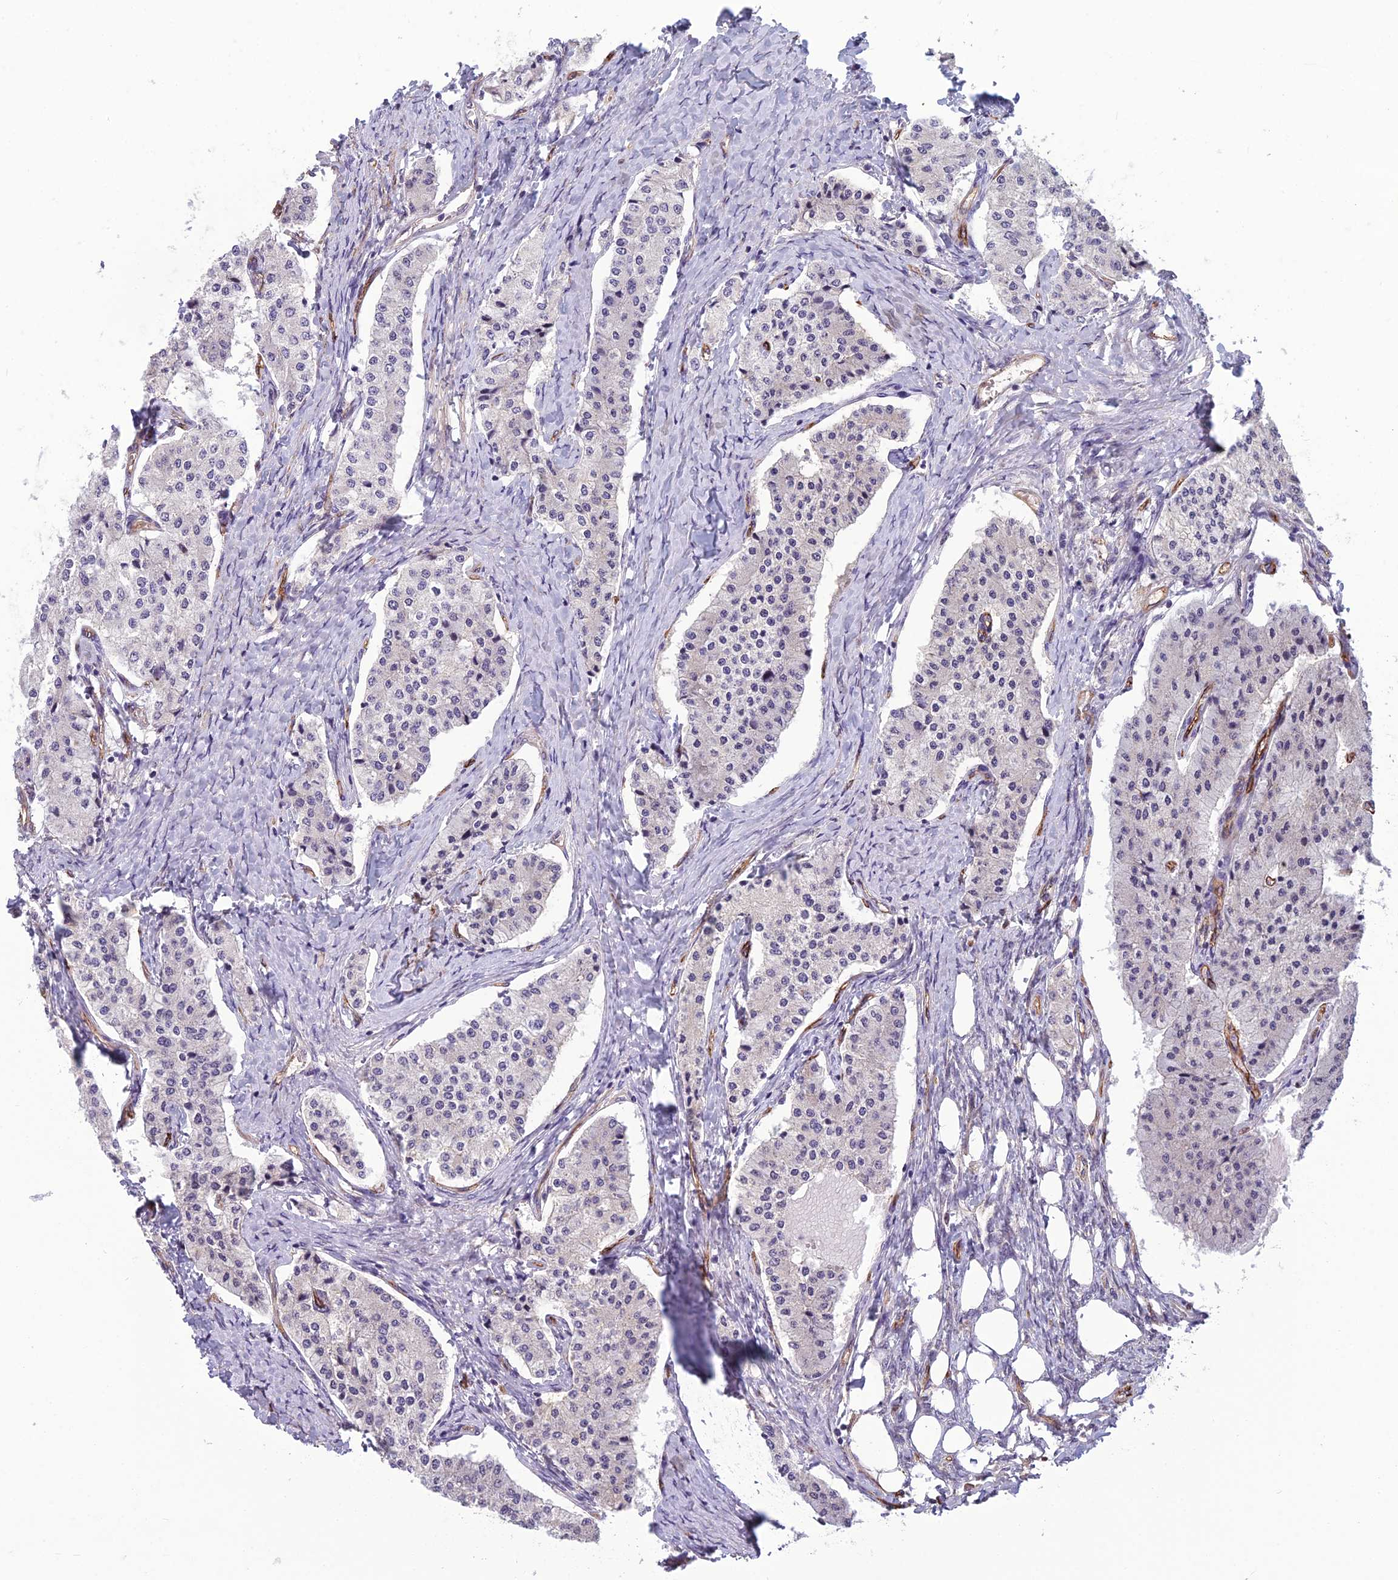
{"staining": {"intensity": "negative", "quantity": "none", "location": "none"}, "tissue": "carcinoid", "cell_type": "Tumor cells", "image_type": "cancer", "snomed": [{"axis": "morphology", "description": "Carcinoid, malignant, NOS"}, {"axis": "topography", "description": "Colon"}], "caption": "Immunohistochemistry (IHC) image of neoplastic tissue: malignant carcinoid stained with DAB (3,3'-diaminobenzidine) reveals no significant protein staining in tumor cells.", "gene": "TSPAN15", "patient": {"sex": "female", "age": 52}}